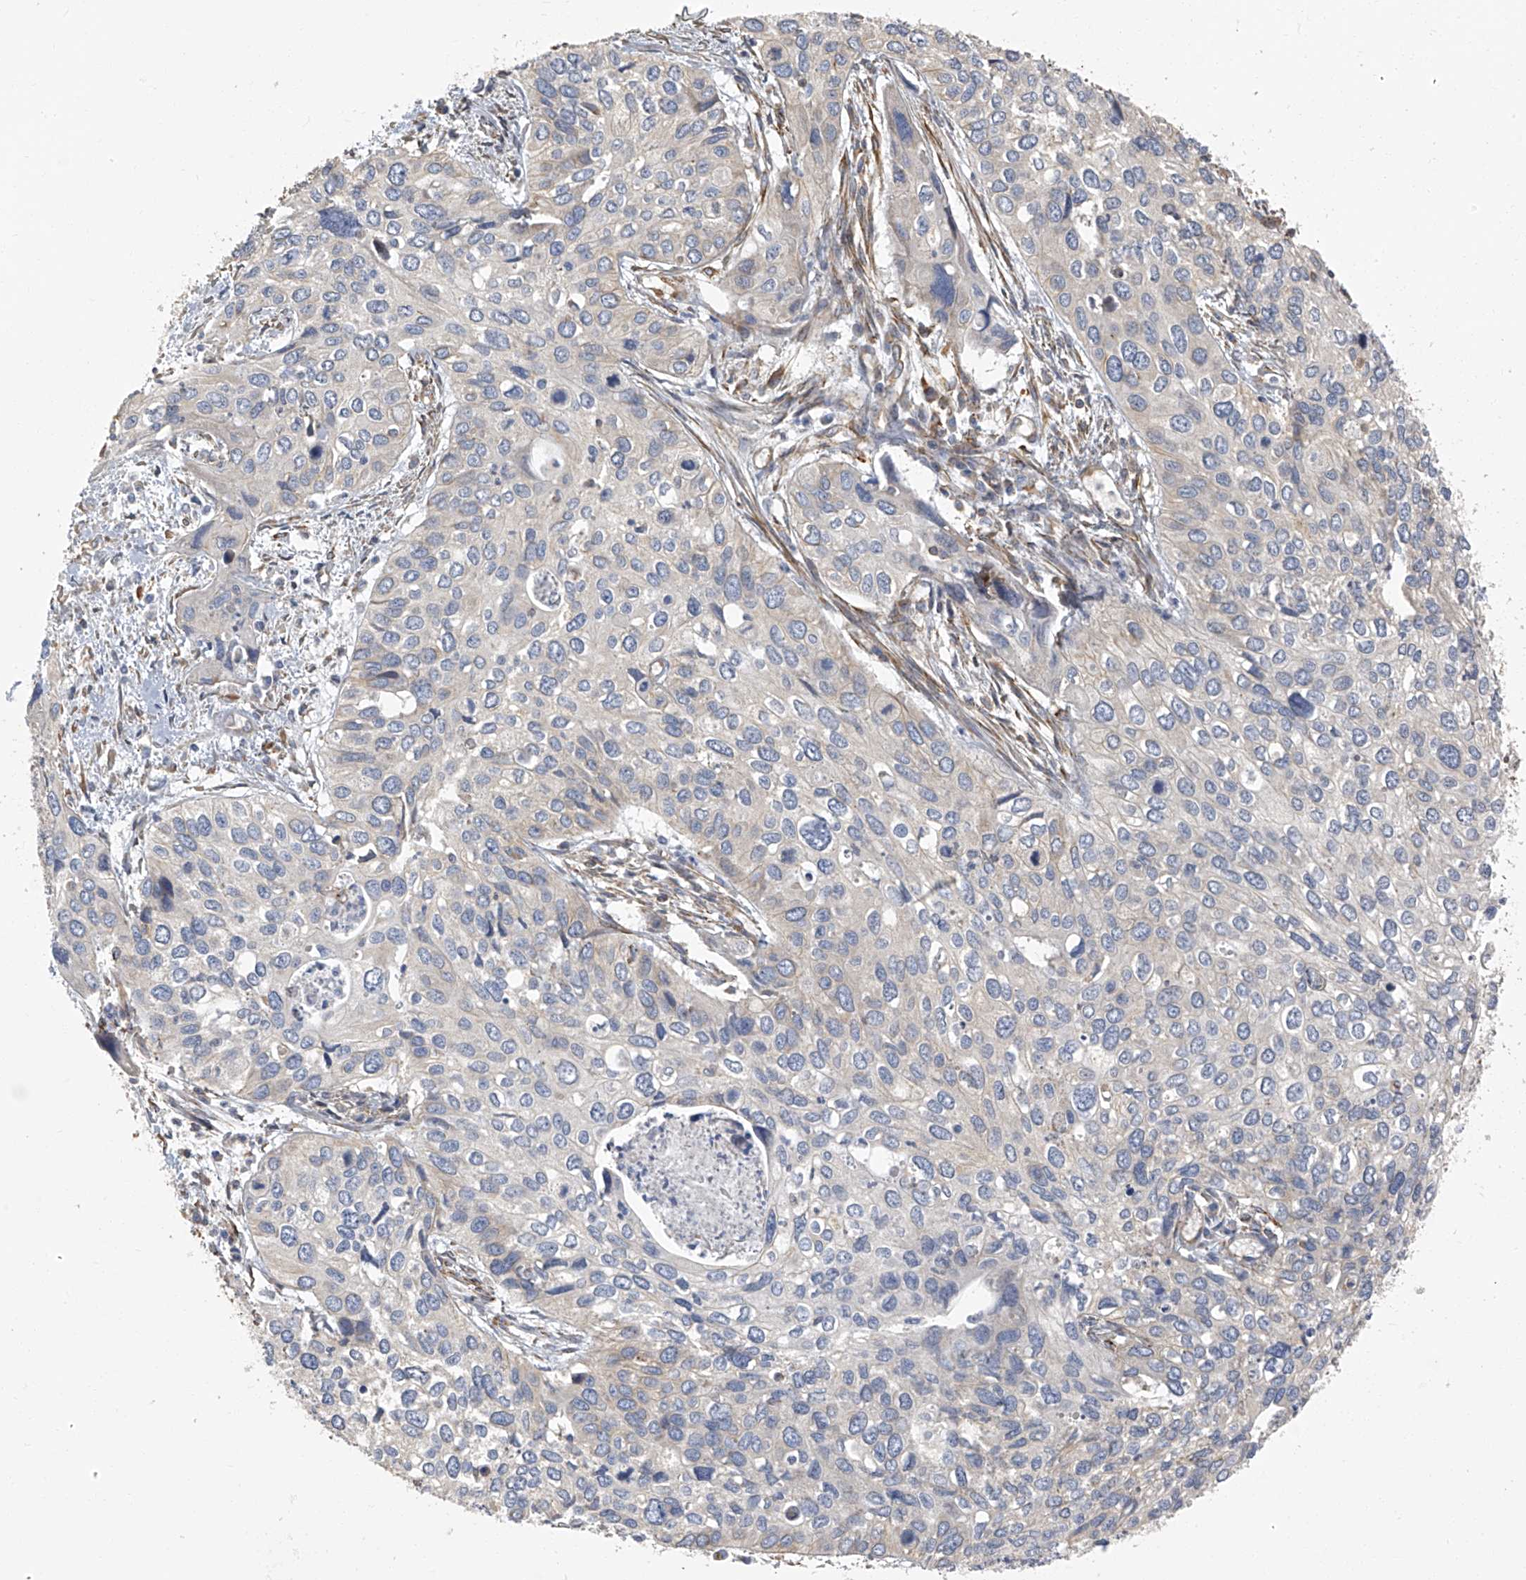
{"staining": {"intensity": "weak", "quantity": "<25%", "location": "cytoplasmic/membranous"}, "tissue": "cervical cancer", "cell_type": "Tumor cells", "image_type": "cancer", "snomed": [{"axis": "morphology", "description": "Squamous cell carcinoma, NOS"}, {"axis": "topography", "description": "Cervix"}], "caption": "There is no significant expression in tumor cells of squamous cell carcinoma (cervical).", "gene": "SEPTIN7", "patient": {"sex": "female", "age": 55}}